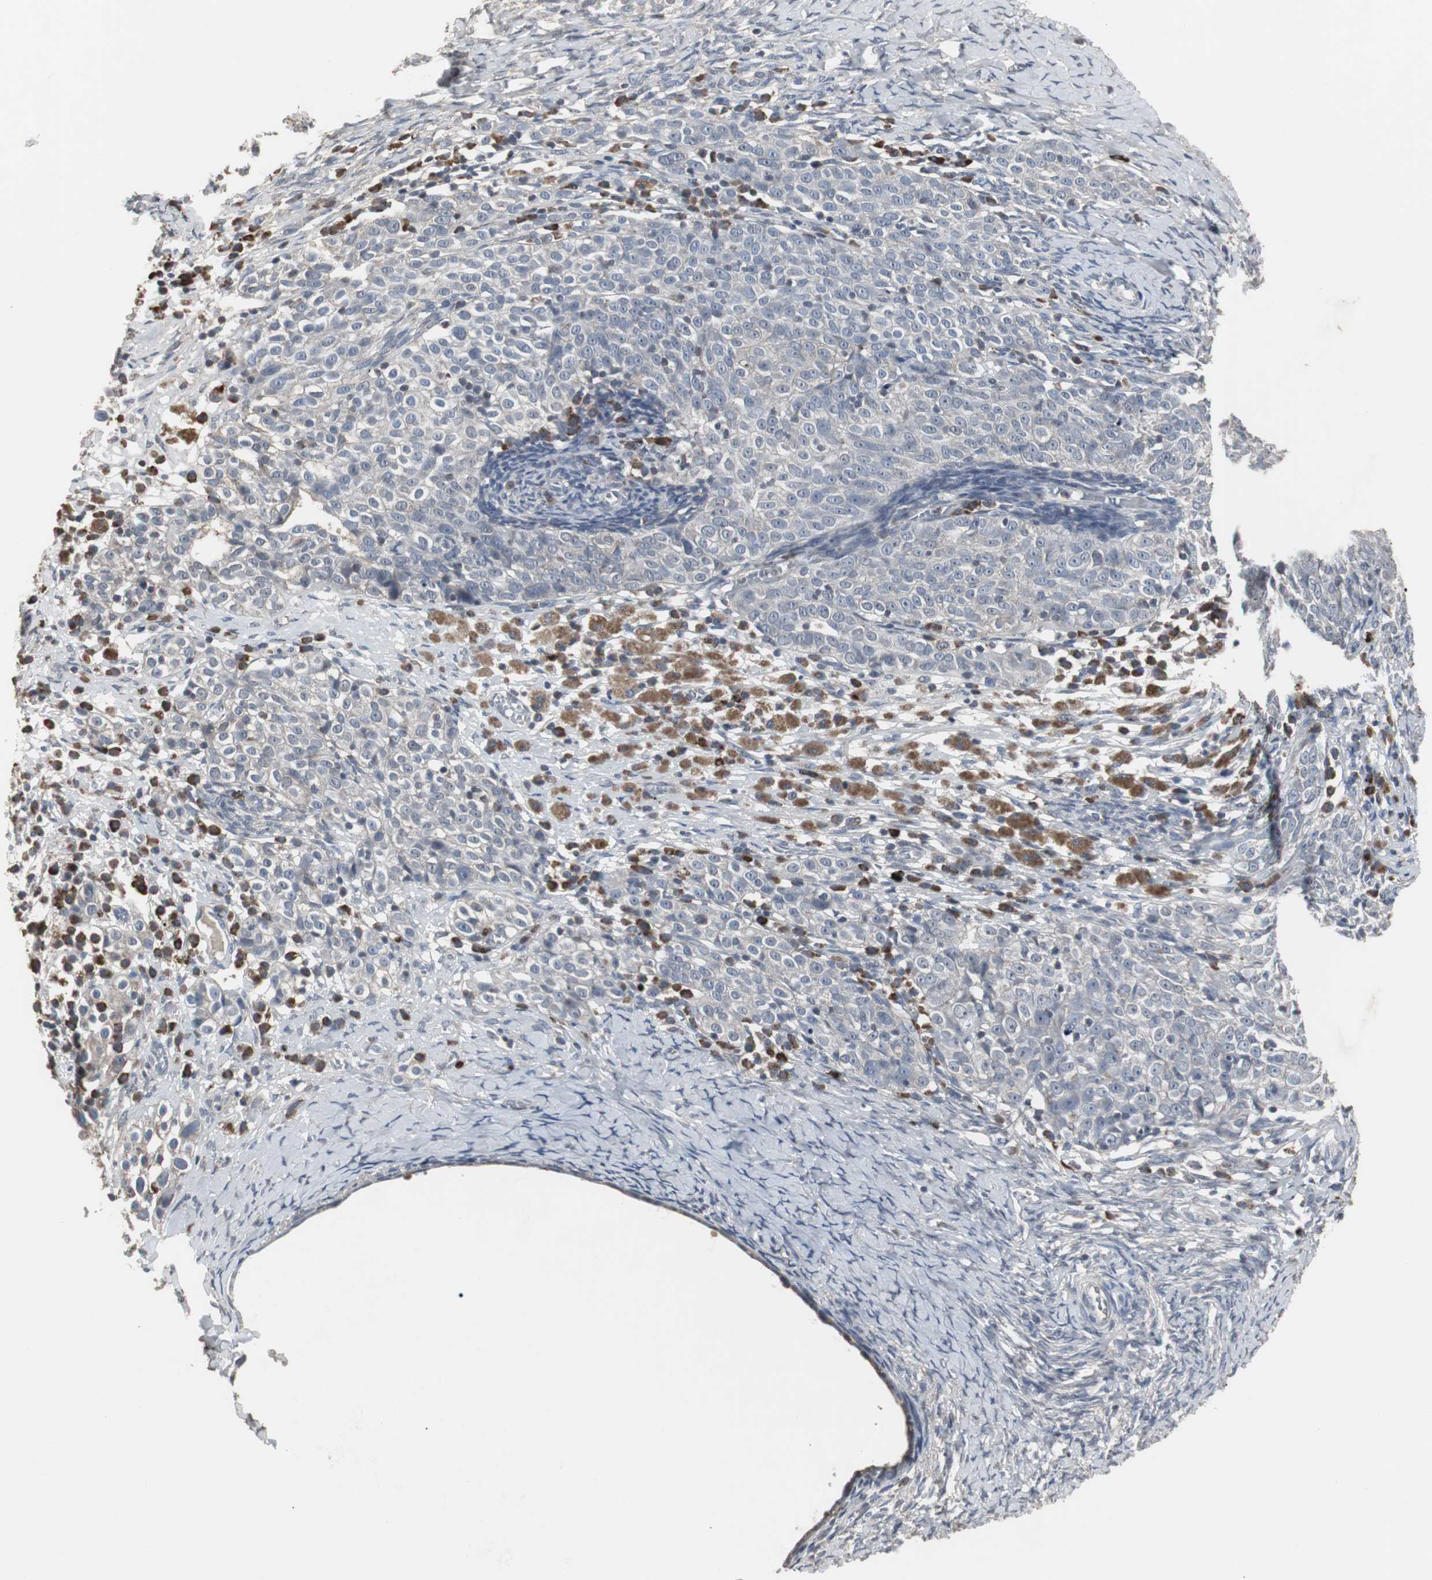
{"staining": {"intensity": "negative", "quantity": "none", "location": "none"}, "tissue": "ovarian cancer", "cell_type": "Tumor cells", "image_type": "cancer", "snomed": [{"axis": "morphology", "description": "Normal tissue, NOS"}, {"axis": "morphology", "description": "Cystadenocarcinoma, serous, NOS"}, {"axis": "topography", "description": "Ovary"}], "caption": "Immunohistochemical staining of human ovarian serous cystadenocarcinoma shows no significant expression in tumor cells.", "gene": "ACAA1", "patient": {"sex": "female", "age": 62}}